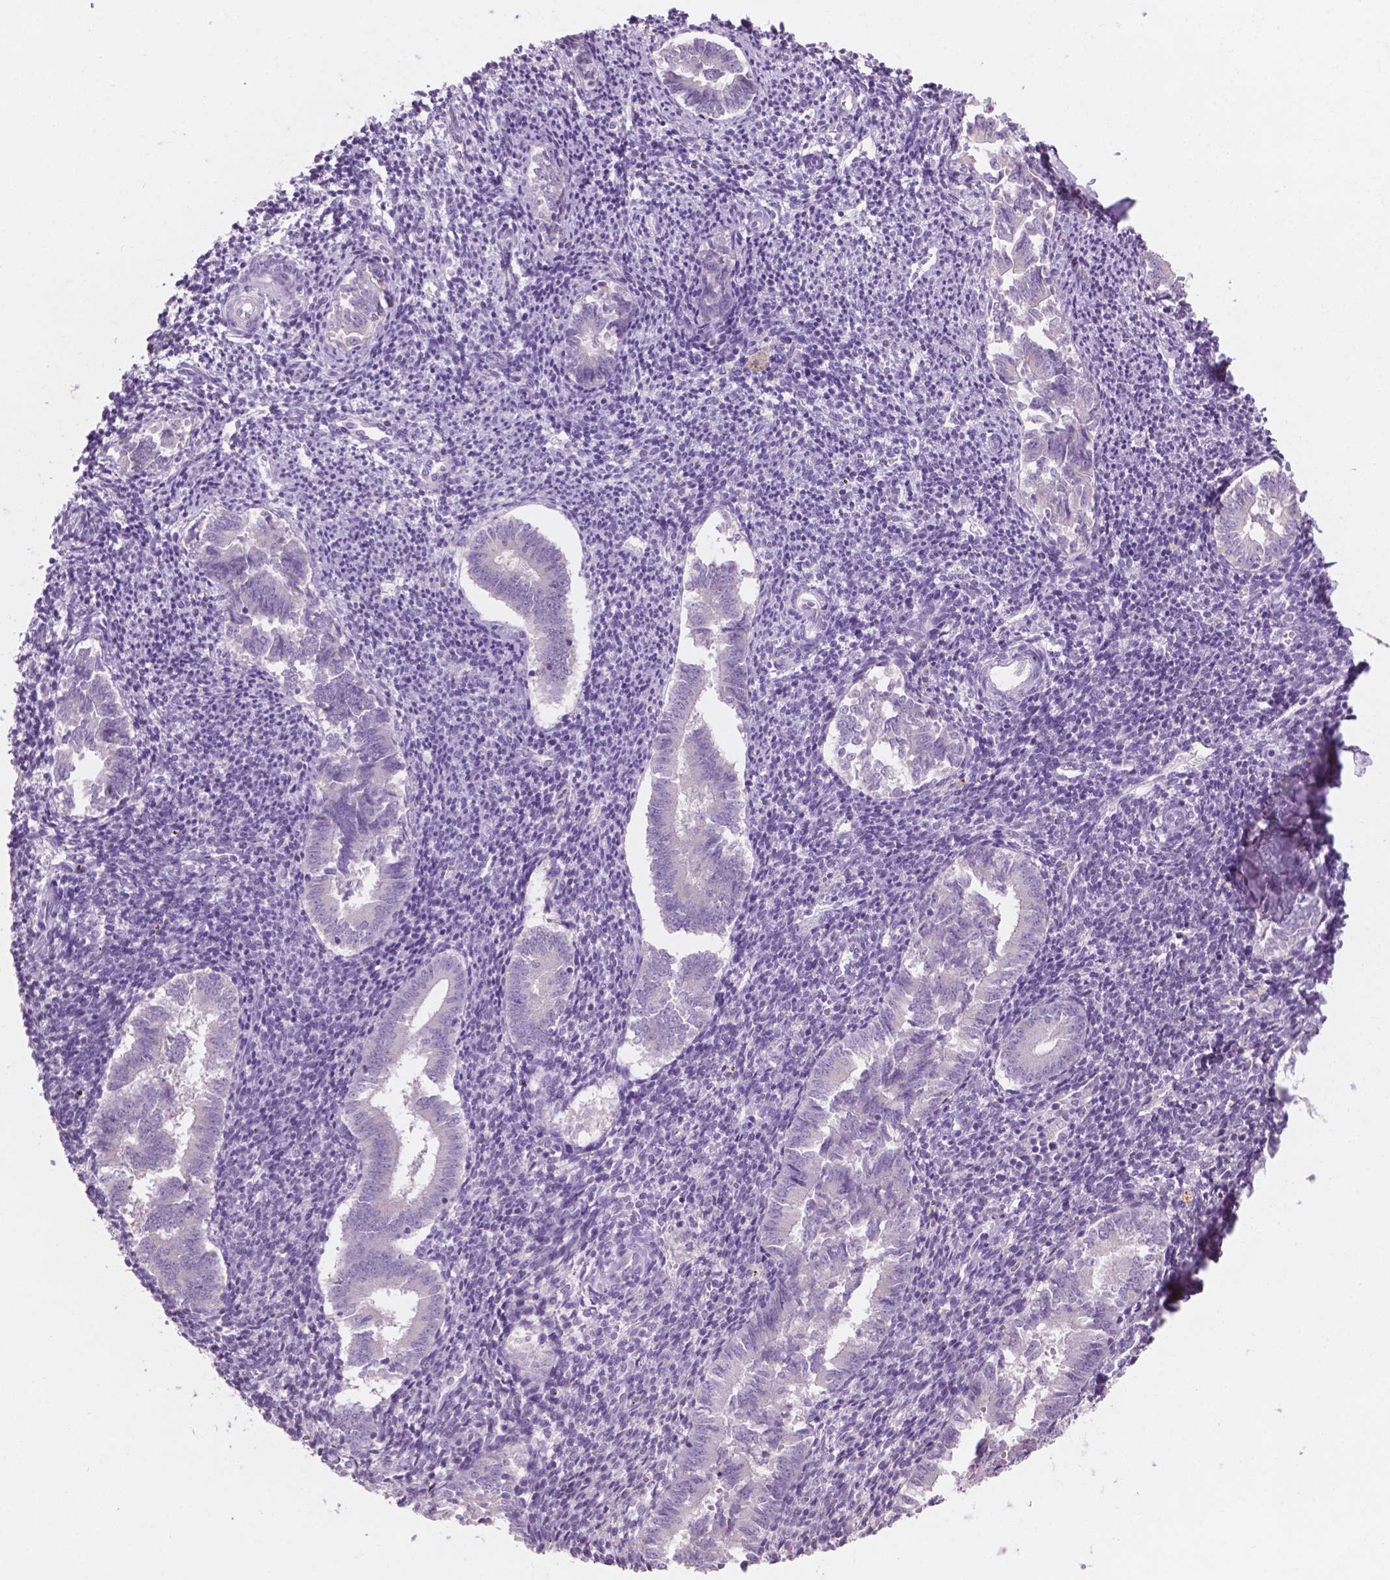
{"staining": {"intensity": "negative", "quantity": "none", "location": "none"}, "tissue": "endometrium", "cell_type": "Cells in endometrial stroma", "image_type": "normal", "snomed": [{"axis": "morphology", "description": "Normal tissue, NOS"}, {"axis": "topography", "description": "Endometrium"}], "caption": "Unremarkable endometrium was stained to show a protein in brown. There is no significant positivity in cells in endometrial stroma.", "gene": "AWAT1", "patient": {"sex": "female", "age": 25}}